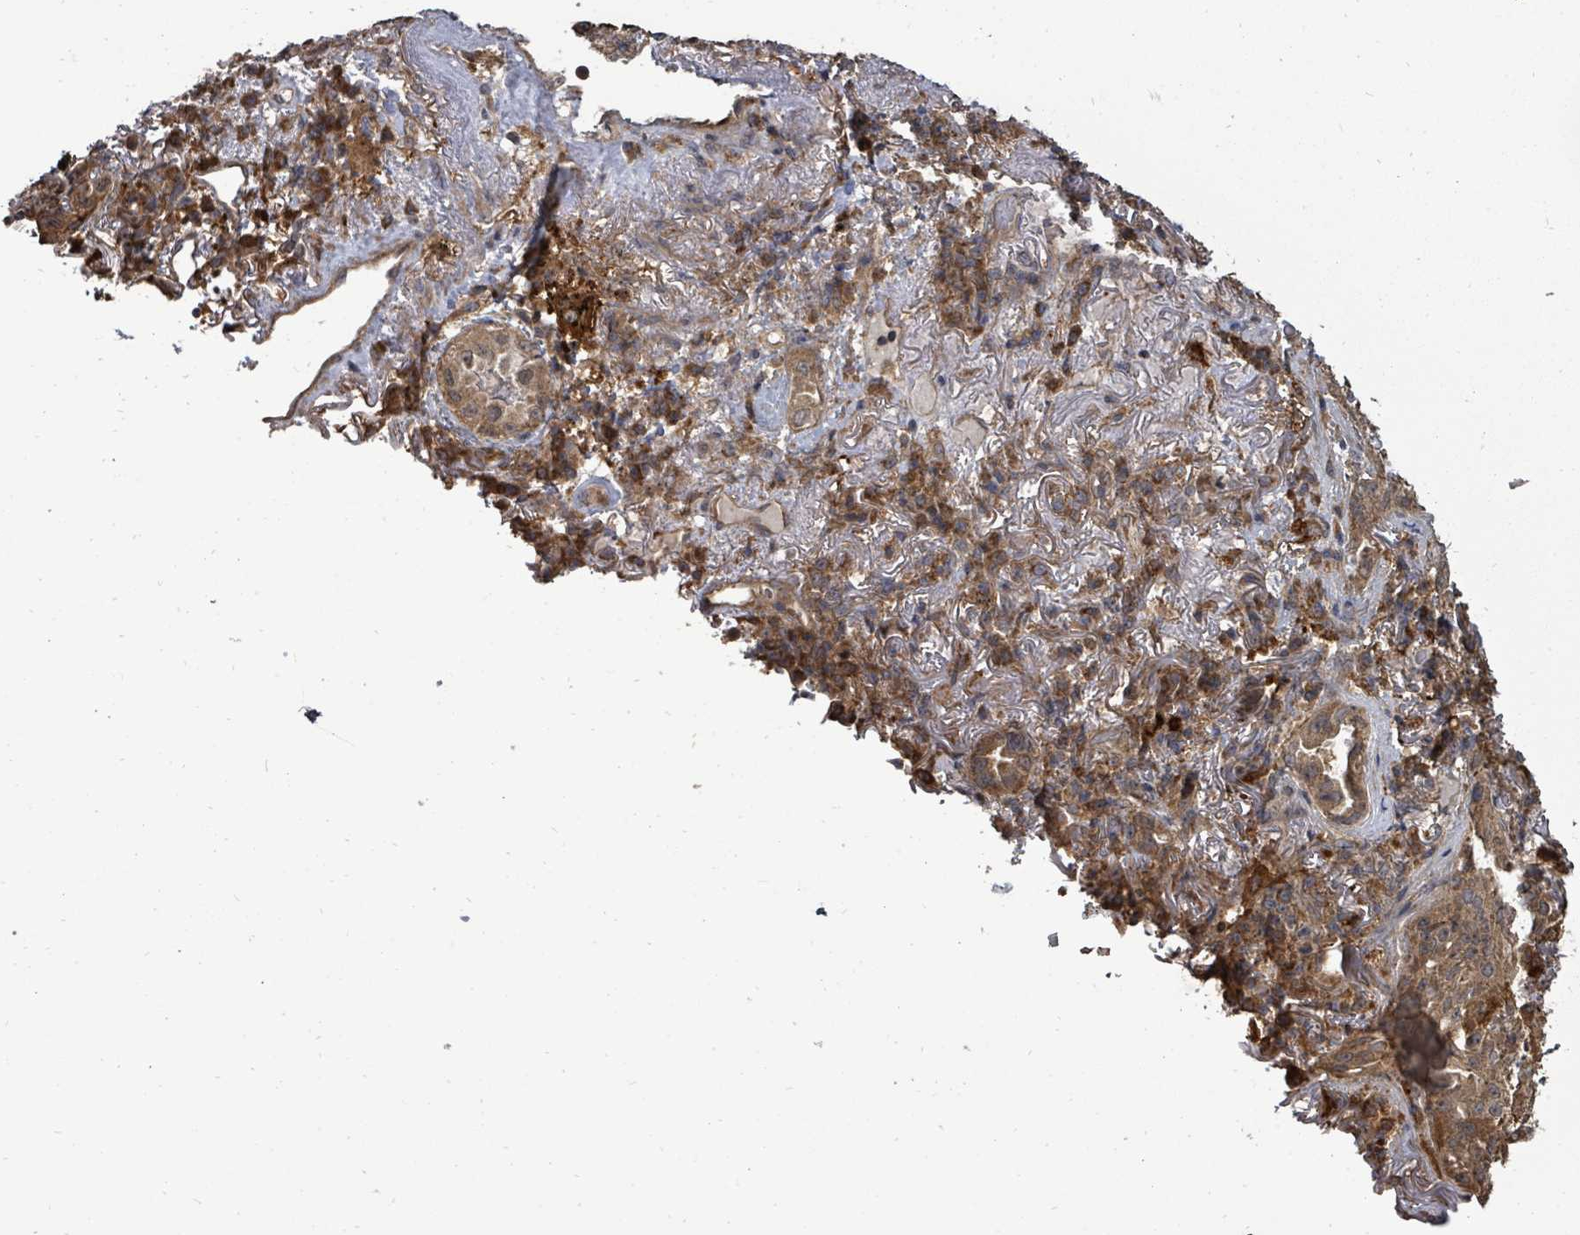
{"staining": {"intensity": "moderate", "quantity": ">75%", "location": "cytoplasmic/membranous"}, "tissue": "lung cancer", "cell_type": "Tumor cells", "image_type": "cancer", "snomed": [{"axis": "morphology", "description": "Adenocarcinoma, NOS"}, {"axis": "topography", "description": "Lung"}], "caption": "Immunohistochemistry (IHC) photomicrograph of human lung cancer stained for a protein (brown), which demonstrates medium levels of moderate cytoplasmic/membranous staining in about >75% of tumor cells.", "gene": "EIF3C", "patient": {"sex": "female", "age": 69}}